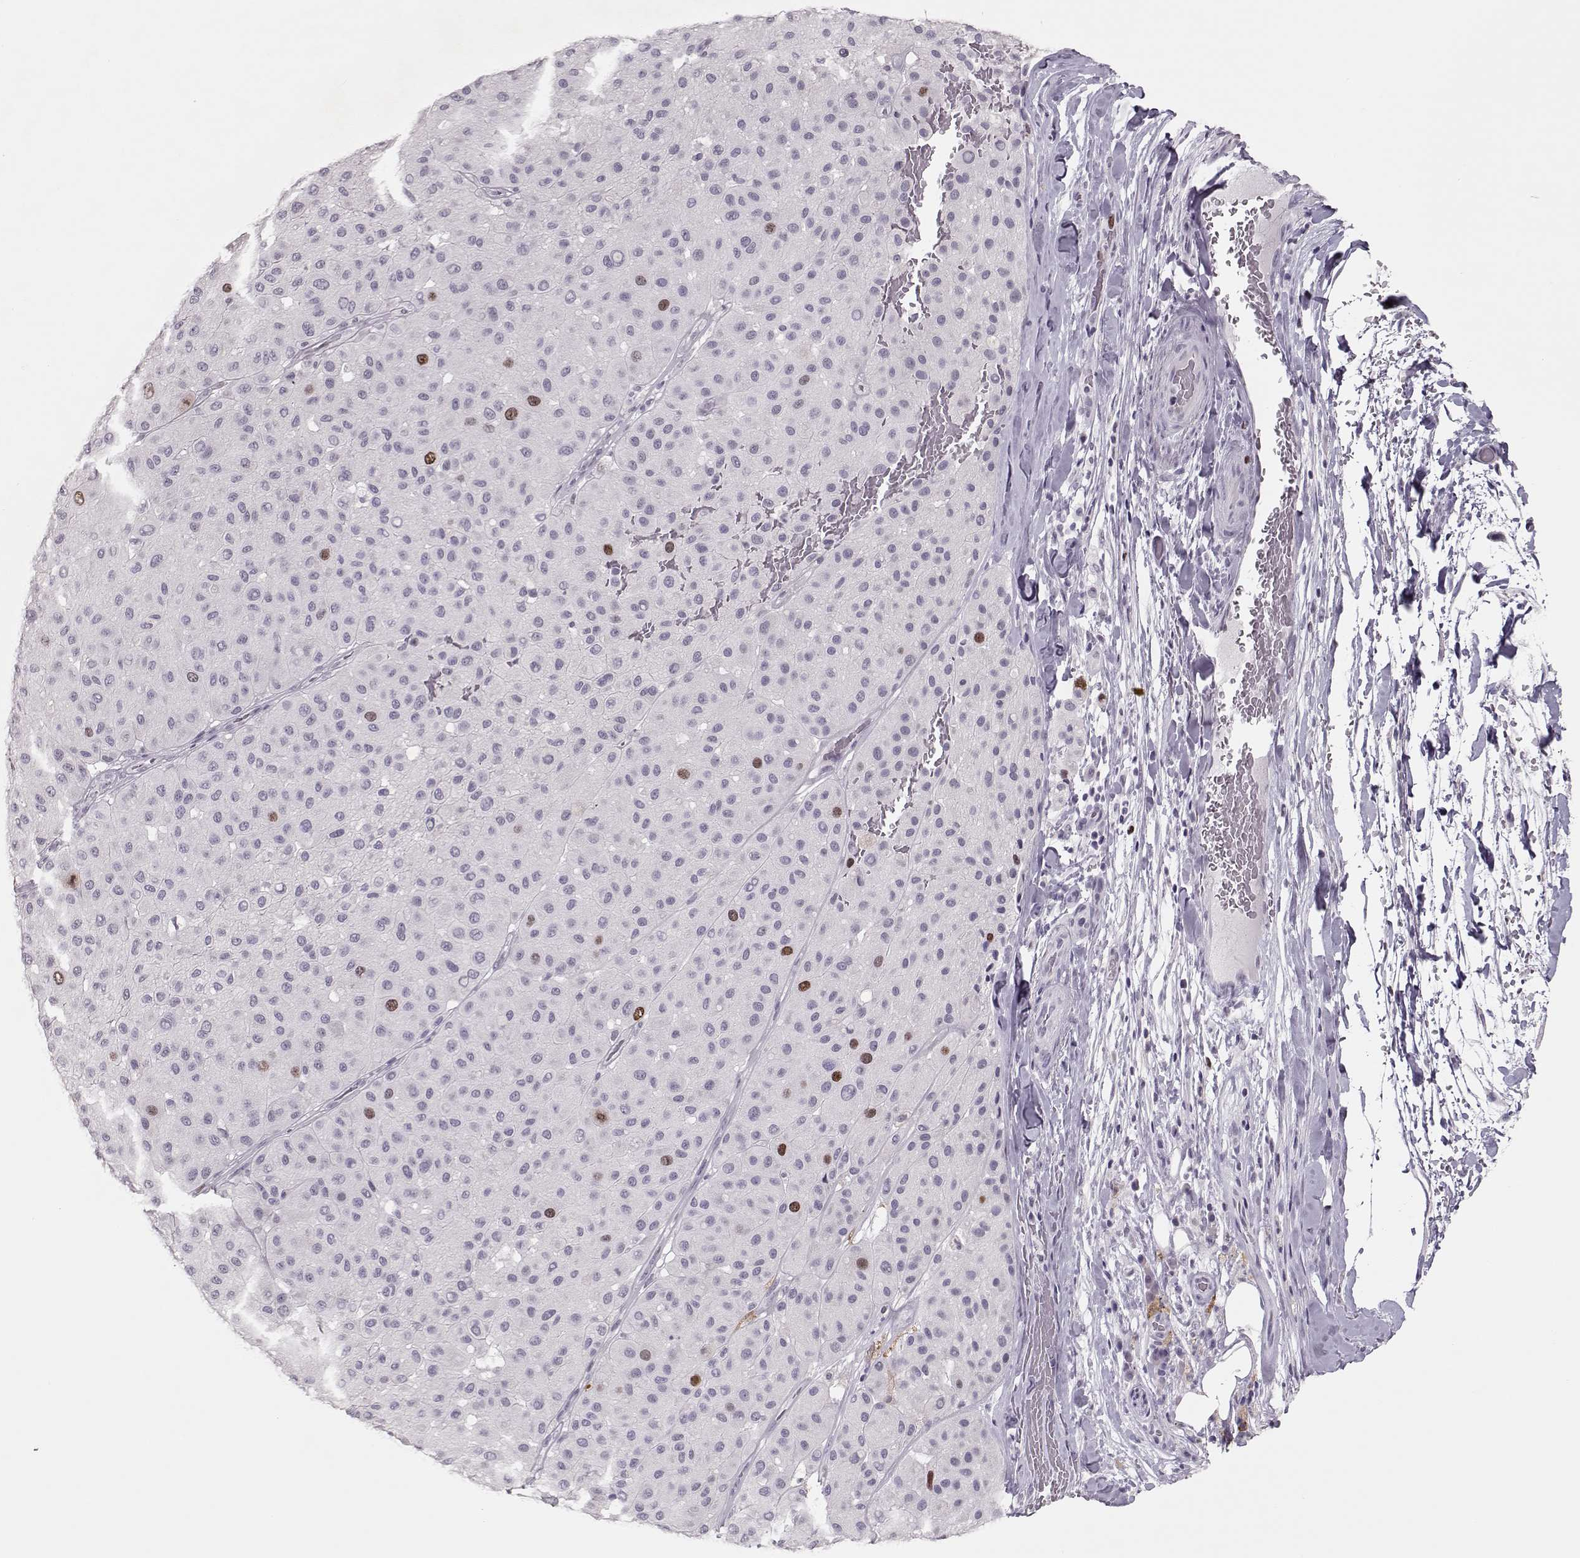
{"staining": {"intensity": "moderate", "quantity": "<25%", "location": "nuclear"}, "tissue": "melanoma", "cell_type": "Tumor cells", "image_type": "cancer", "snomed": [{"axis": "morphology", "description": "Malignant melanoma, Metastatic site"}, {"axis": "topography", "description": "Smooth muscle"}], "caption": "An immunohistochemistry histopathology image of neoplastic tissue is shown. Protein staining in brown shows moderate nuclear positivity in melanoma within tumor cells.", "gene": "SGO1", "patient": {"sex": "male", "age": 41}}